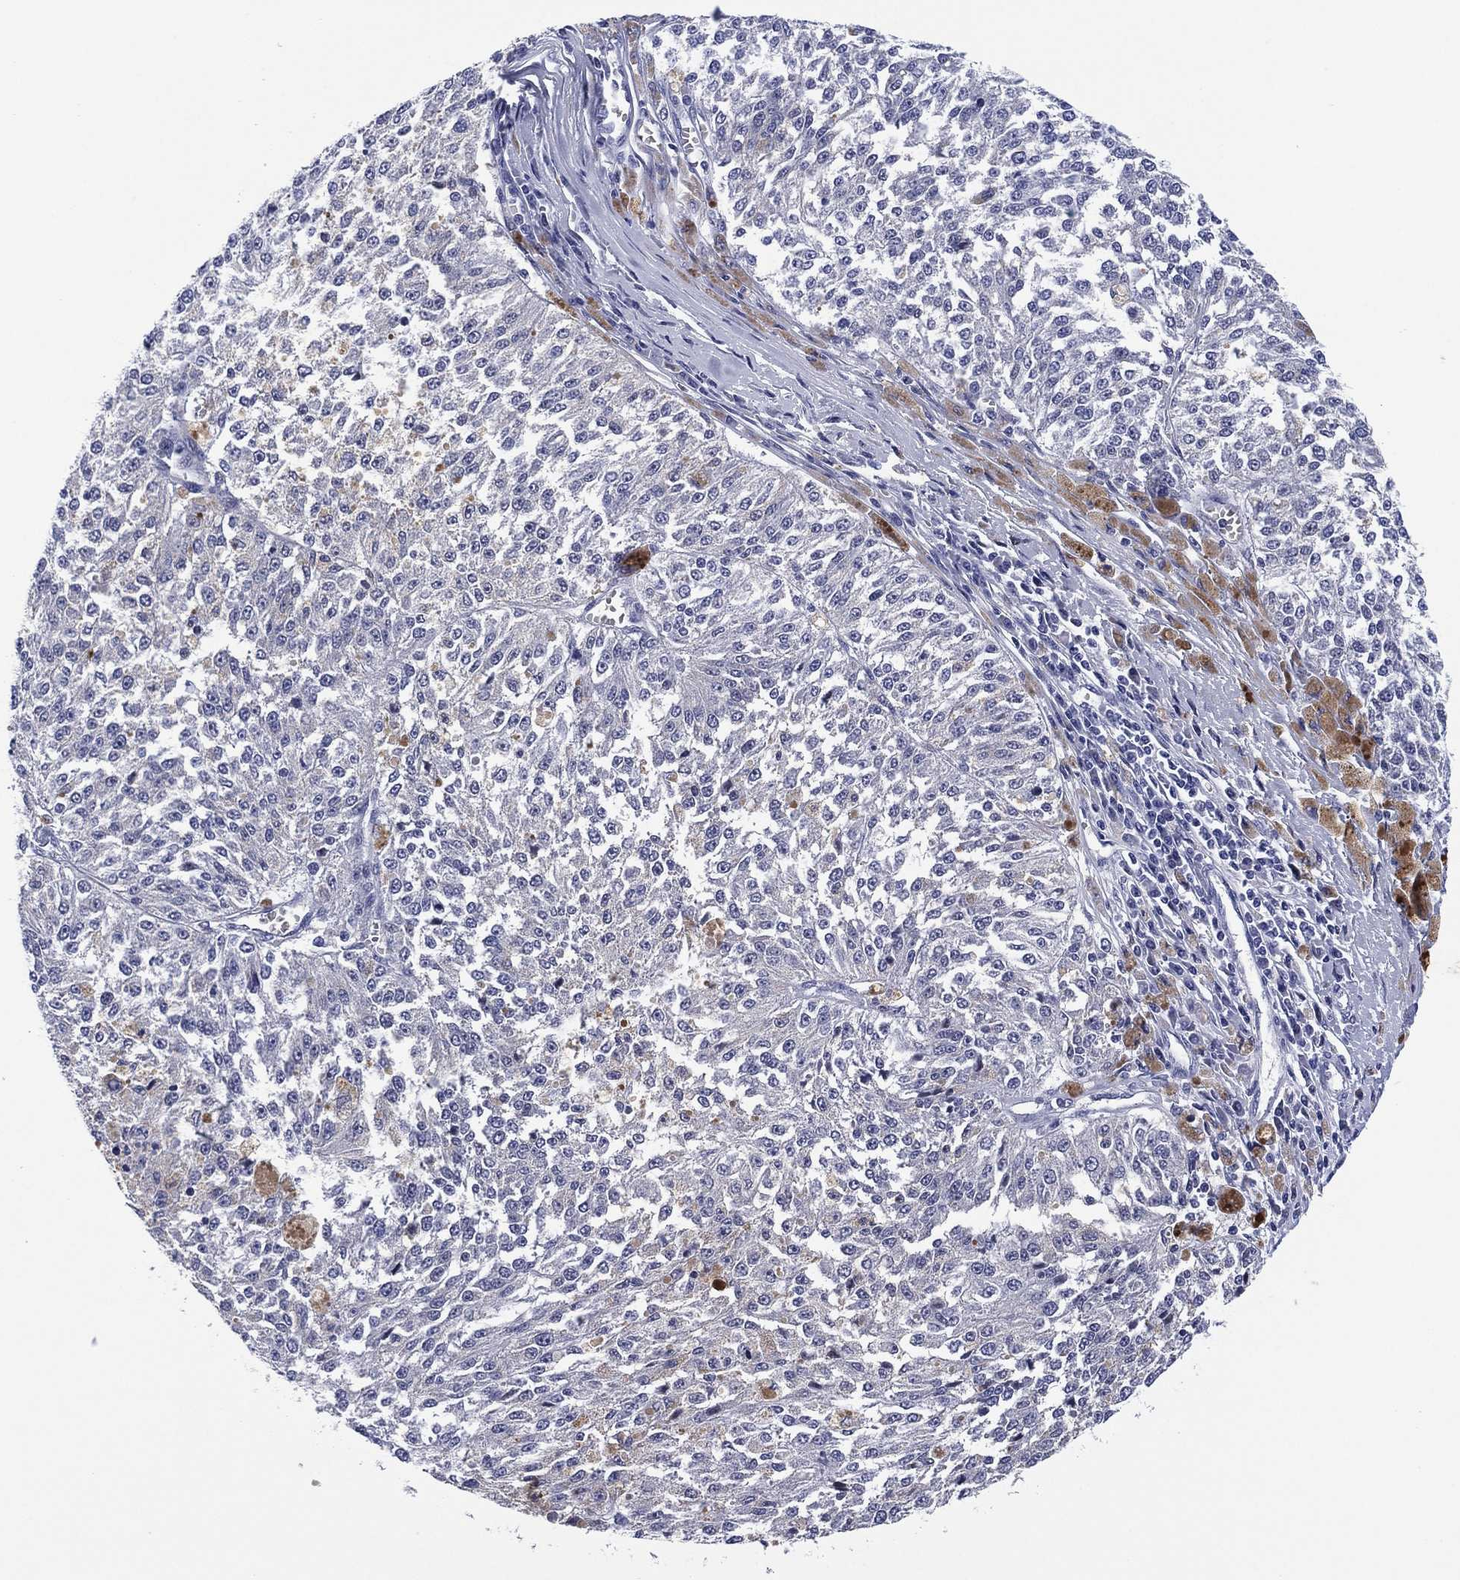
{"staining": {"intensity": "negative", "quantity": "none", "location": "none"}, "tissue": "melanoma", "cell_type": "Tumor cells", "image_type": "cancer", "snomed": [{"axis": "morphology", "description": "Malignant melanoma, Metastatic site"}, {"axis": "topography", "description": "Lymph node"}], "caption": "High magnification brightfield microscopy of melanoma stained with DAB (brown) and counterstained with hematoxylin (blue): tumor cells show no significant positivity.", "gene": "CLIP3", "patient": {"sex": "female", "age": 64}}